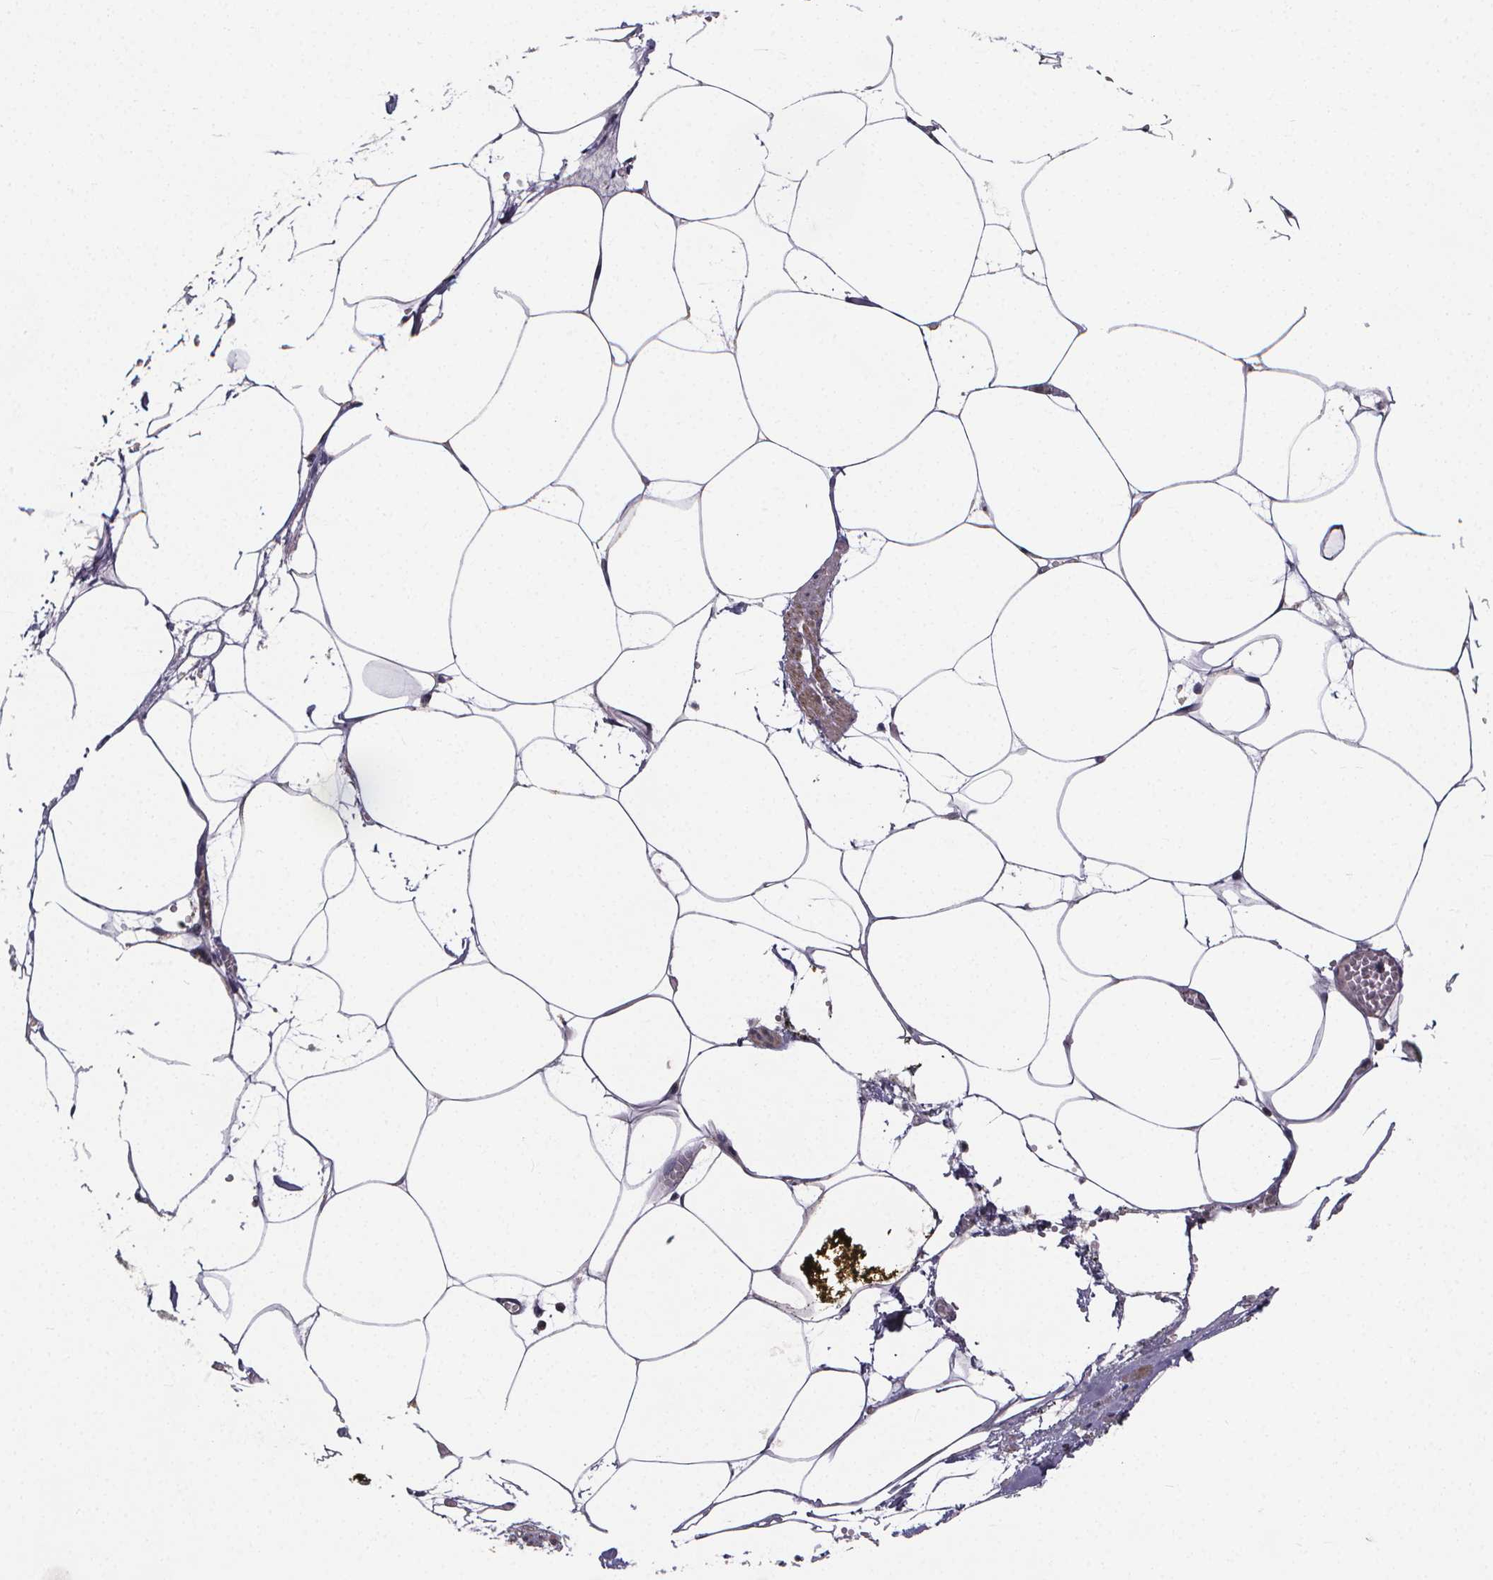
{"staining": {"intensity": "negative", "quantity": "none", "location": "none"}, "tissue": "adipose tissue", "cell_type": "Adipocytes", "image_type": "normal", "snomed": [{"axis": "morphology", "description": "Normal tissue, NOS"}, {"axis": "topography", "description": "Adipose tissue"}, {"axis": "topography", "description": "Pancreas"}, {"axis": "topography", "description": "Peripheral nerve tissue"}], "caption": "A high-resolution photomicrograph shows immunohistochemistry (IHC) staining of unremarkable adipose tissue, which demonstrates no significant expression in adipocytes.", "gene": "FBXW2", "patient": {"sex": "female", "age": 58}}